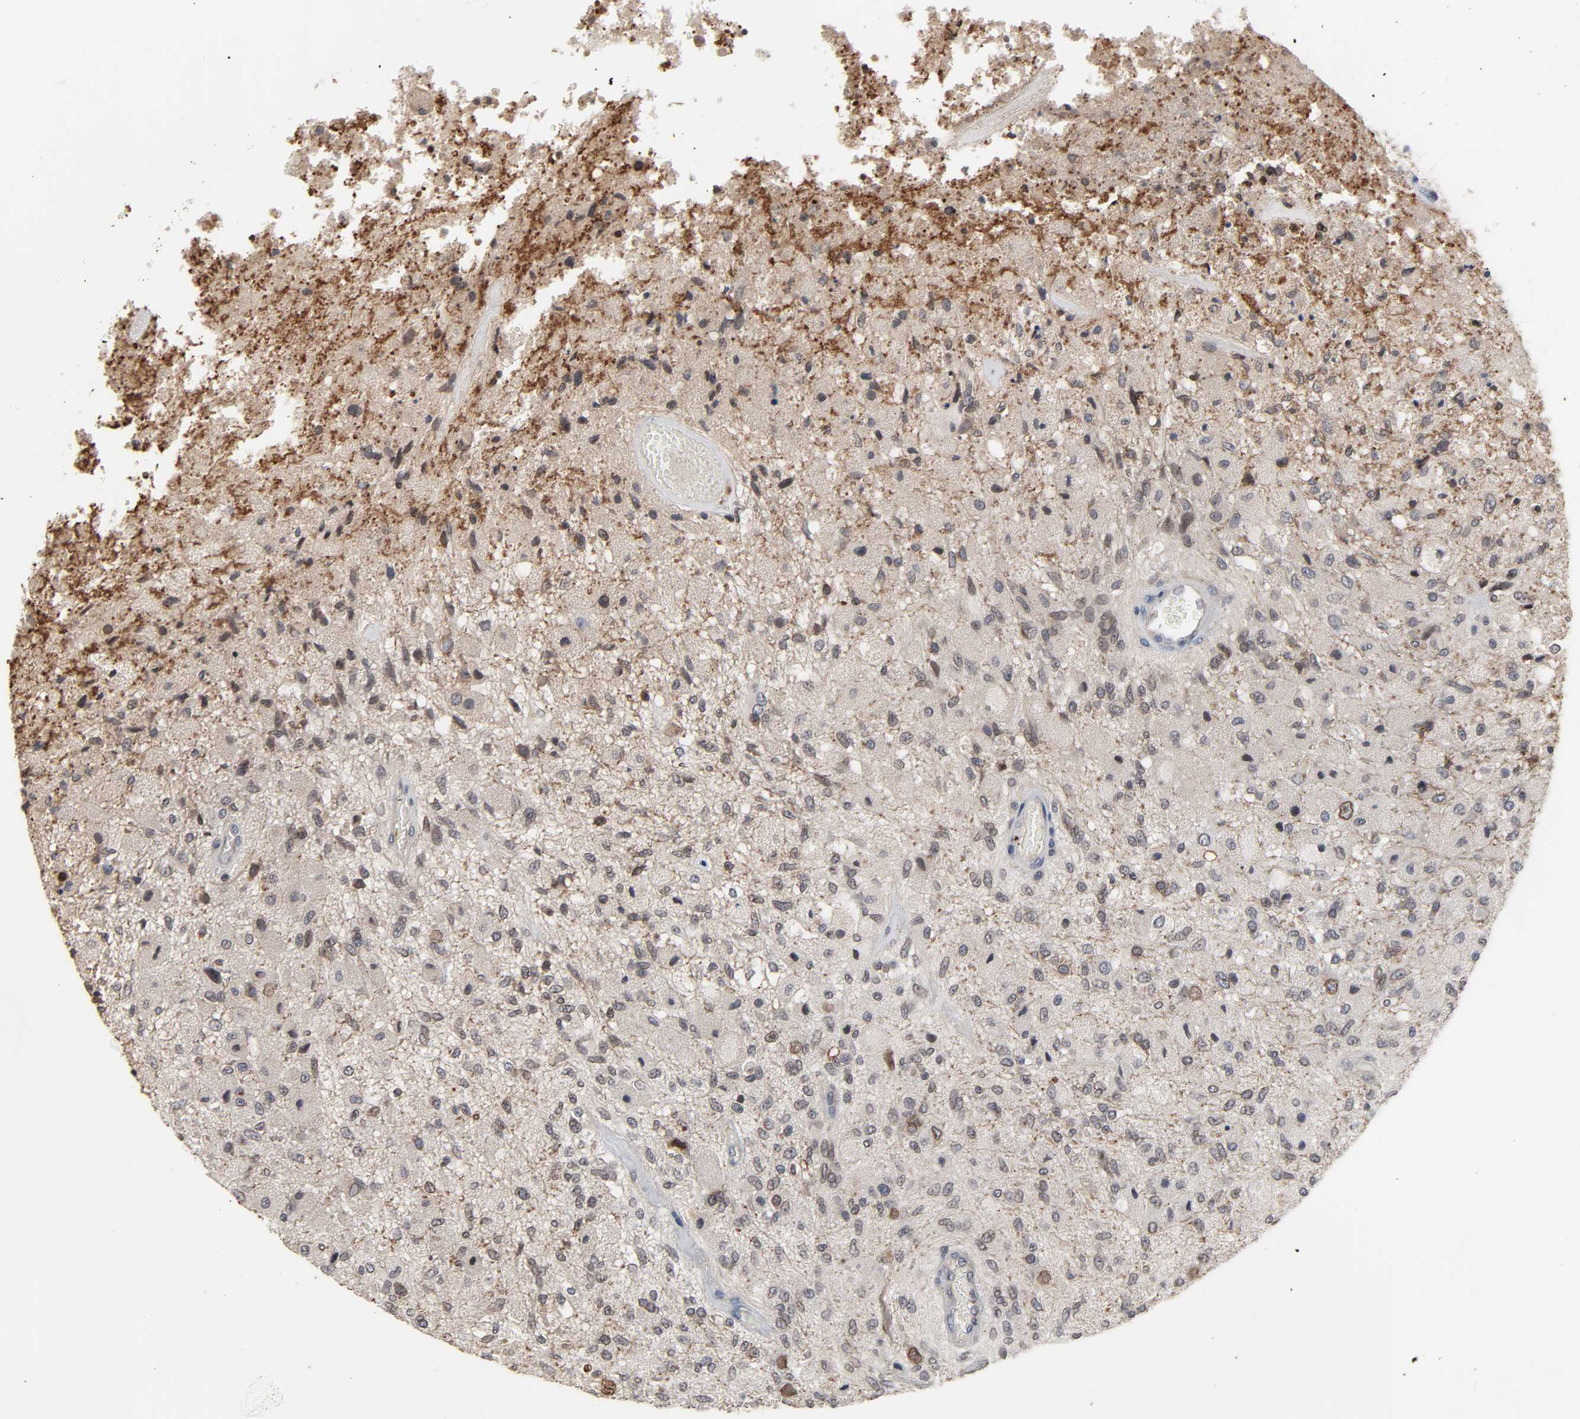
{"staining": {"intensity": "moderate", "quantity": "25%-75%", "location": "cytoplasmic/membranous,nuclear"}, "tissue": "glioma", "cell_type": "Tumor cells", "image_type": "cancer", "snomed": [{"axis": "morphology", "description": "Normal tissue, NOS"}, {"axis": "morphology", "description": "Glioma, malignant, High grade"}, {"axis": "topography", "description": "Cerebral cortex"}], "caption": "Tumor cells display medium levels of moderate cytoplasmic/membranous and nuclear expression in about 25%-75% of cells in glioma. (Stains: DAB in brown, nuclei in blue, Microscopy: brightfield microscopy at high magnification).", "gene": "CCDC175", "patient": {"sex": "male", "age": 77}}